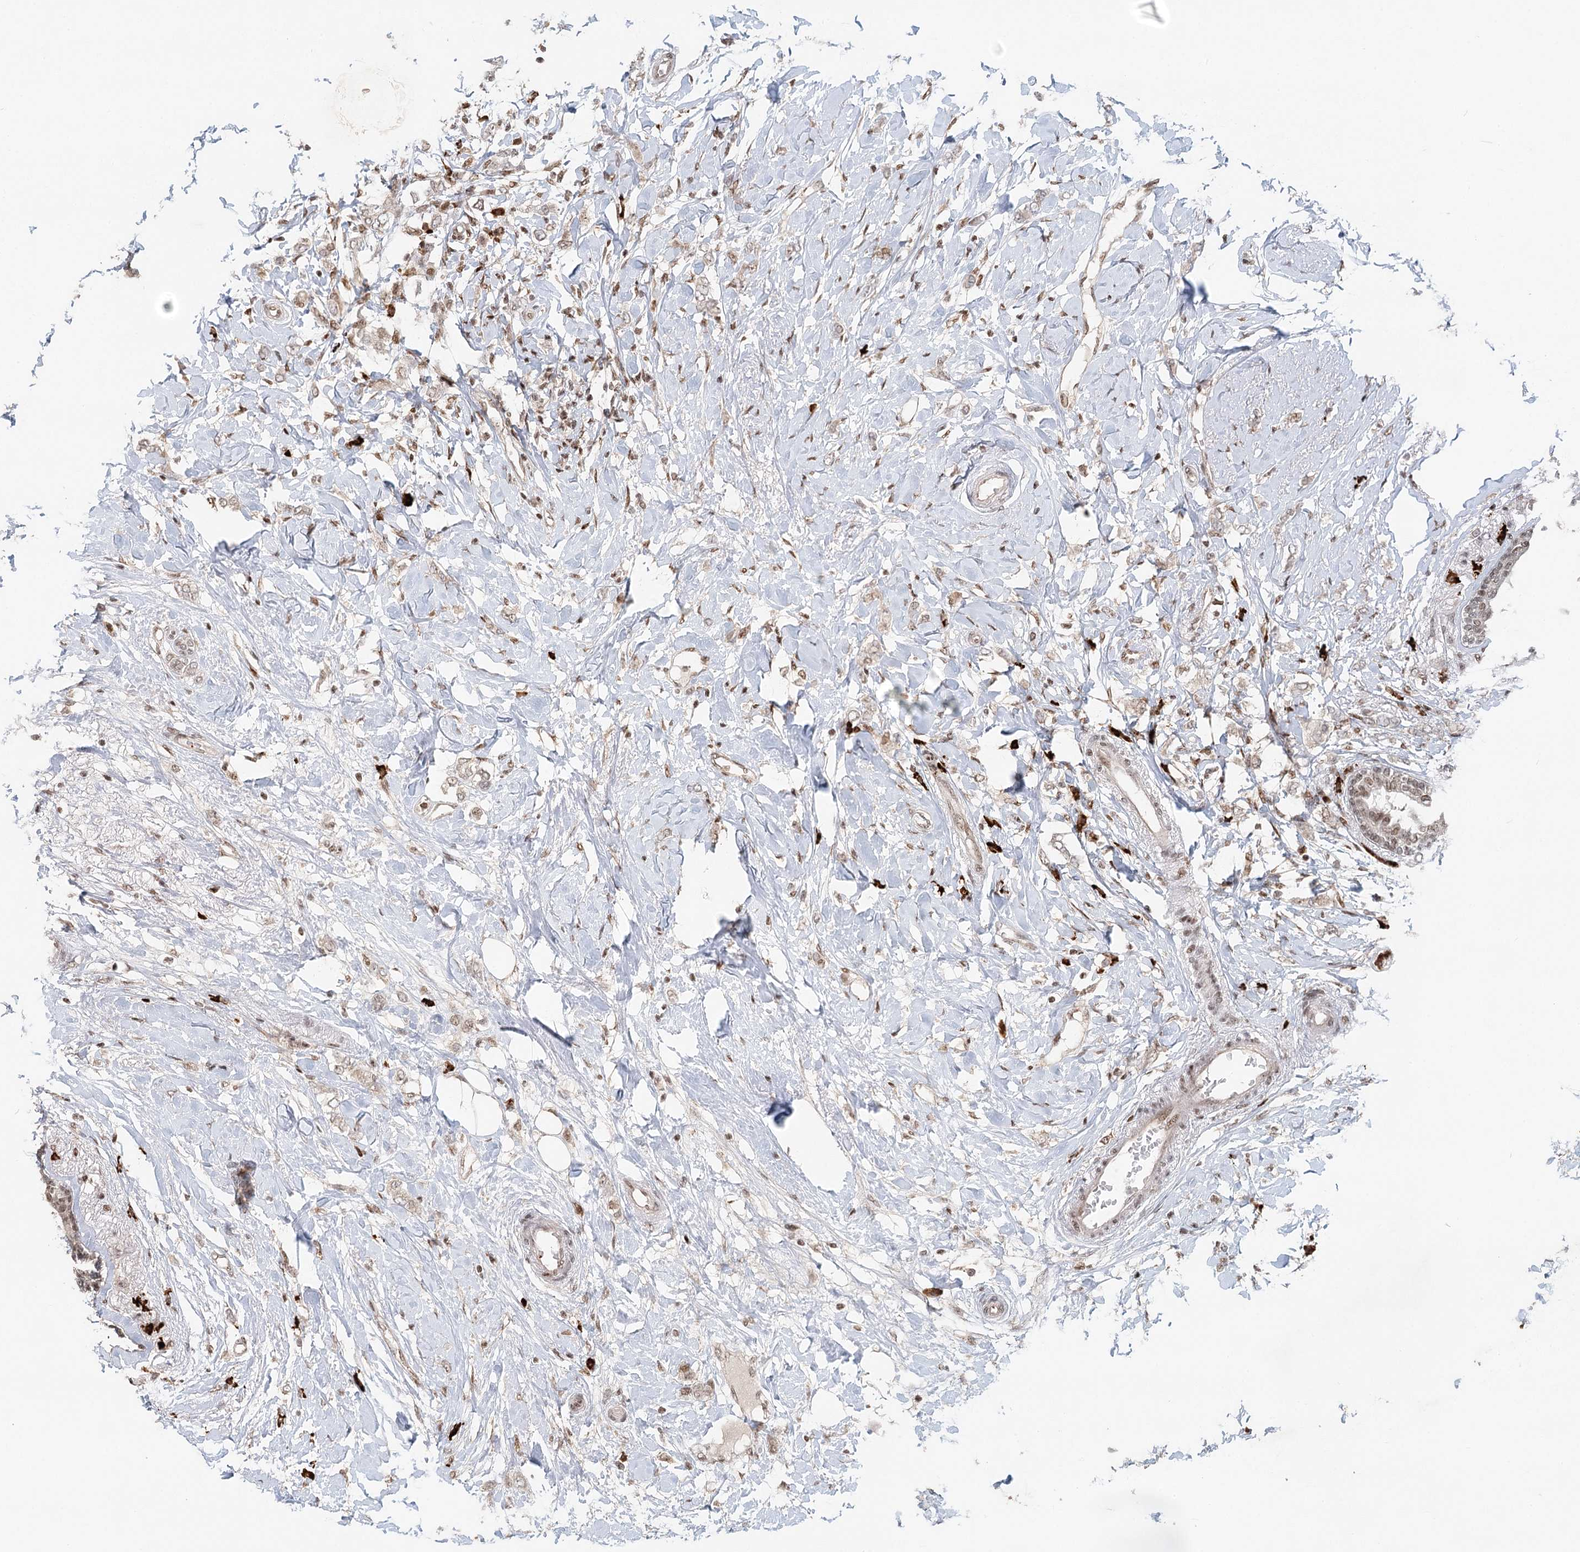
{"staining": {"intensity": "weak", "quantity": ">75%", "location": "nuclear"}, "tissue": "breast cancer", "cell_type": "Tumor cells", "image_type": "cancer", "snomed": [{"axis": "morphology", "description": "Normal tissue, NOS"}, {"axis": "morphology", "description": "Lobular carcinoma"}, {"axis": "topography", "description": "Breast"}], "caption": "Protein staining of breast cancer tissue demonstrates weak nuclear staining in about >75% of tumor cells.", "gene": "BNIP5", "patient": {"sex": "female", "age": 47}}